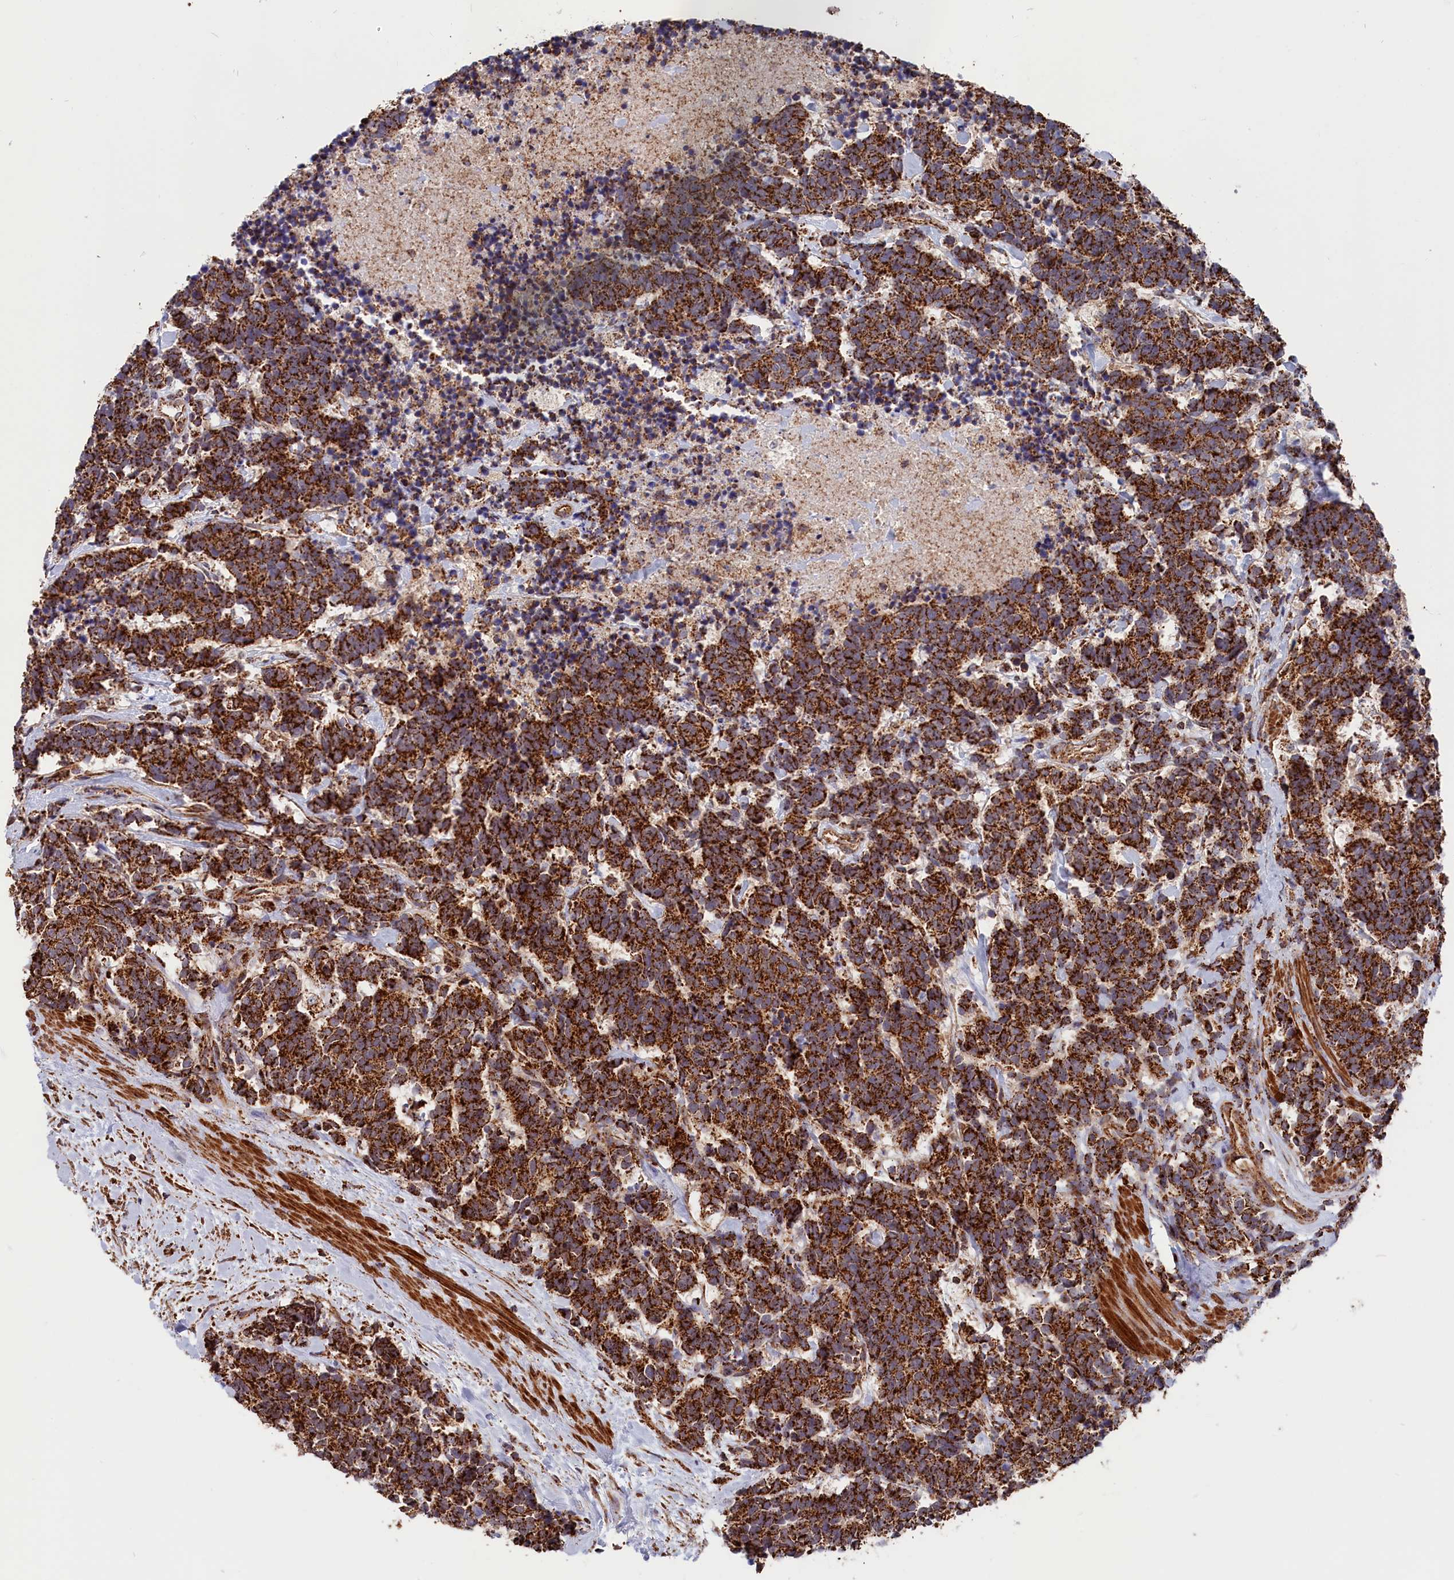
{"staining": {"intensity": "strong", "quantity": ">75%", "location": "cytoplasmic/membranous"}, "tissue": "carcinoid", "cell_type": "Tumor cells", "image_type": "cancer", "snomed": [{"axis": "morphology", "description": "Carcinoma, NOS"}, {"axis": "morphology", "description": "Carcinoid, malignant, NOS"}, {"axis": "topography", "description": "Prostate"}], "caption": "Carcinoid stained with DAB immunohistochemistry (IHC) reveals high levels of strong cytoplasmic/membranous positivity in approximately >75% of tumor cells.", "gene": "MACROD1", "patient": {"sex": "male", "age": 57}}